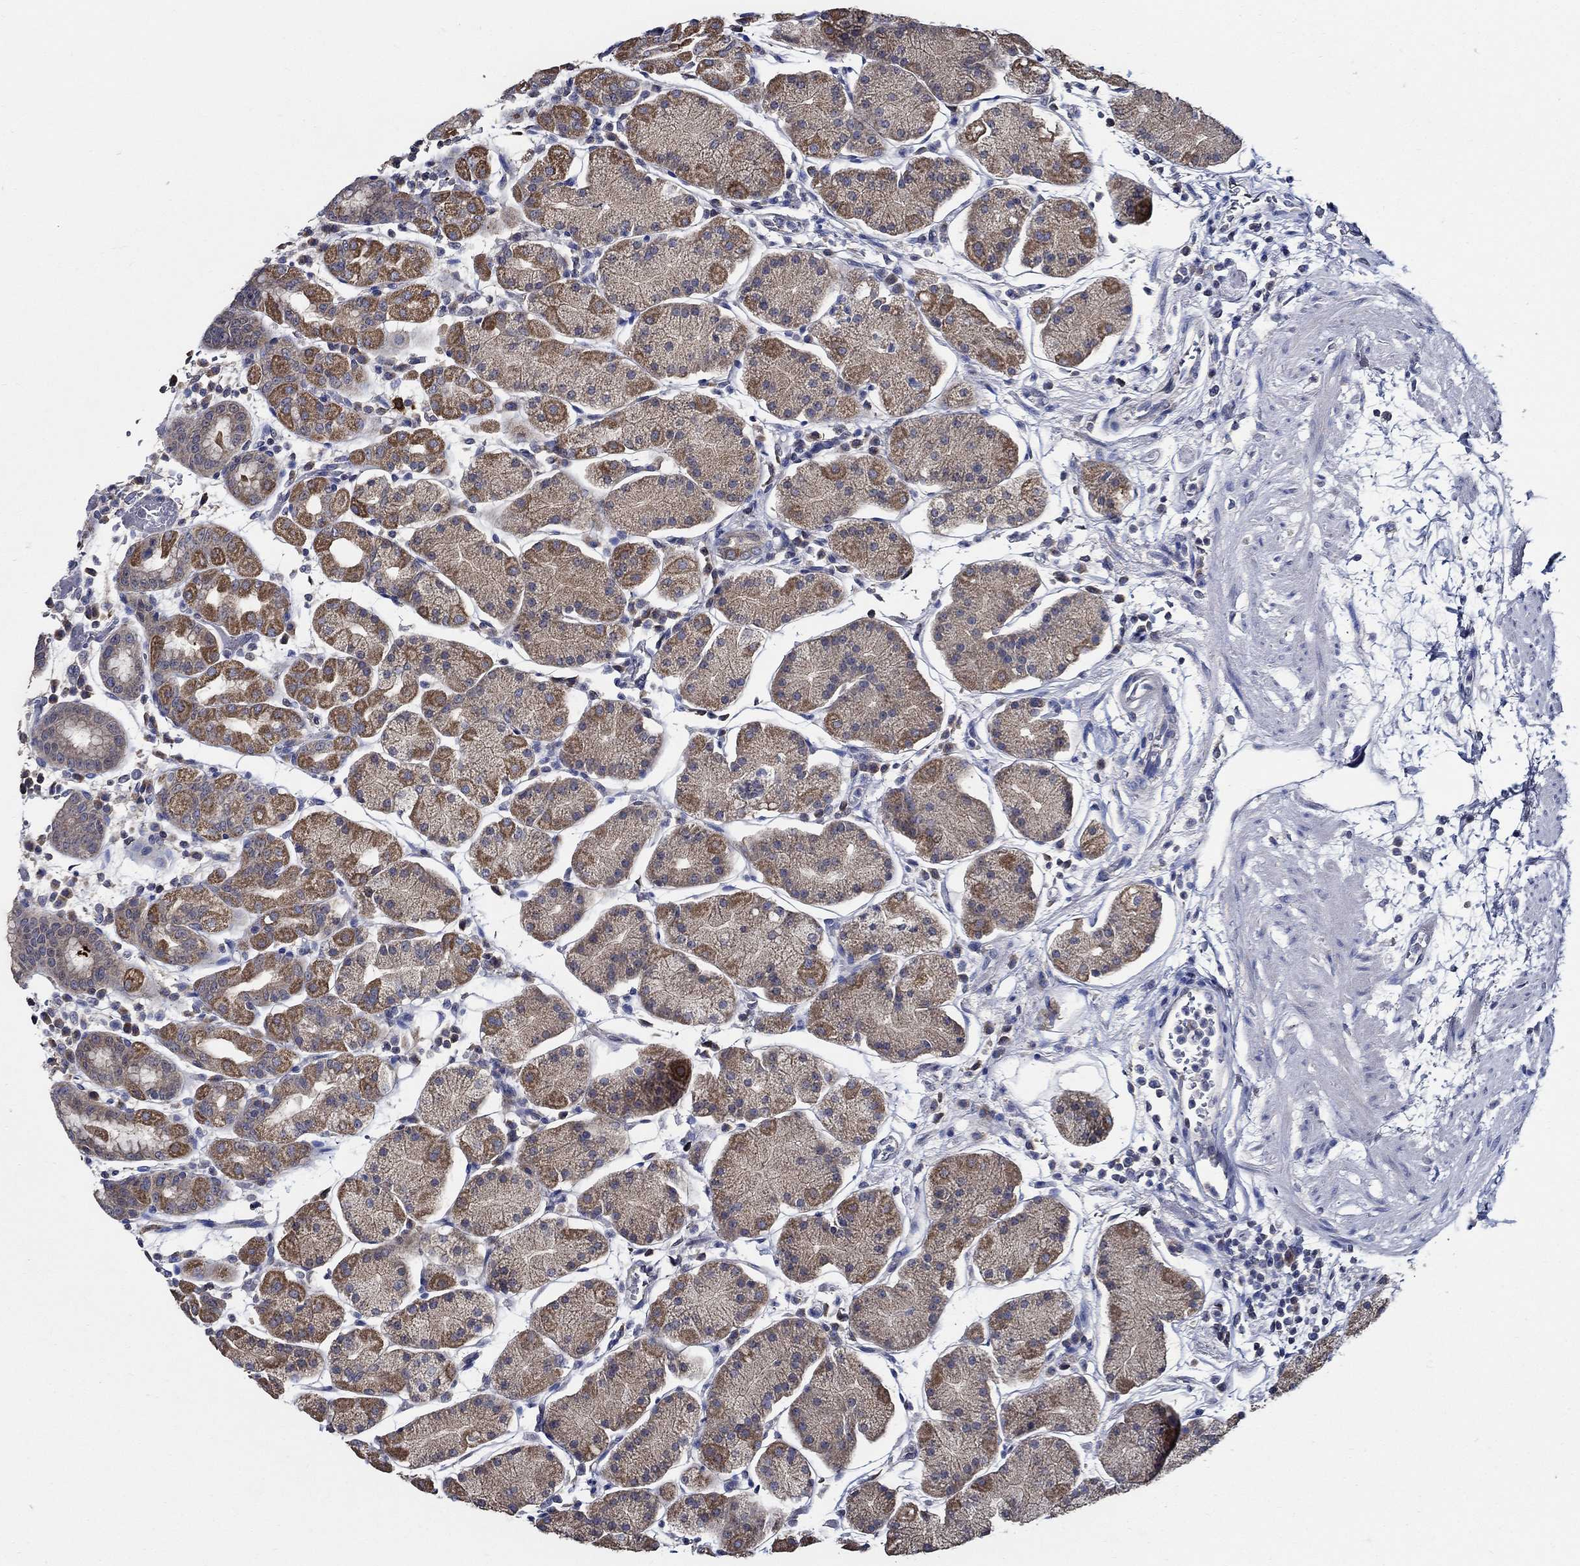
{"staining": {"intensity": "moderate", "quantity": ">75%", "location": "cytoplasmic/membranous"}, "tissue": "stomach", "cell_type": "Glandular cells", "image_type": "normal", "snomed": [{"axis": "morphology", "description": "Normal tissue, NOS"}, {"axis": "topography", "description": "Stomach"}], "caption": "This histopathology image displays IHC staining of unremarkable human stomach, with medium moderate cytoplasmic/membranous positivity in about >75% of glandular cells.", "gene": "WDR53", "patient": {"sex": "male", "age": 54}}